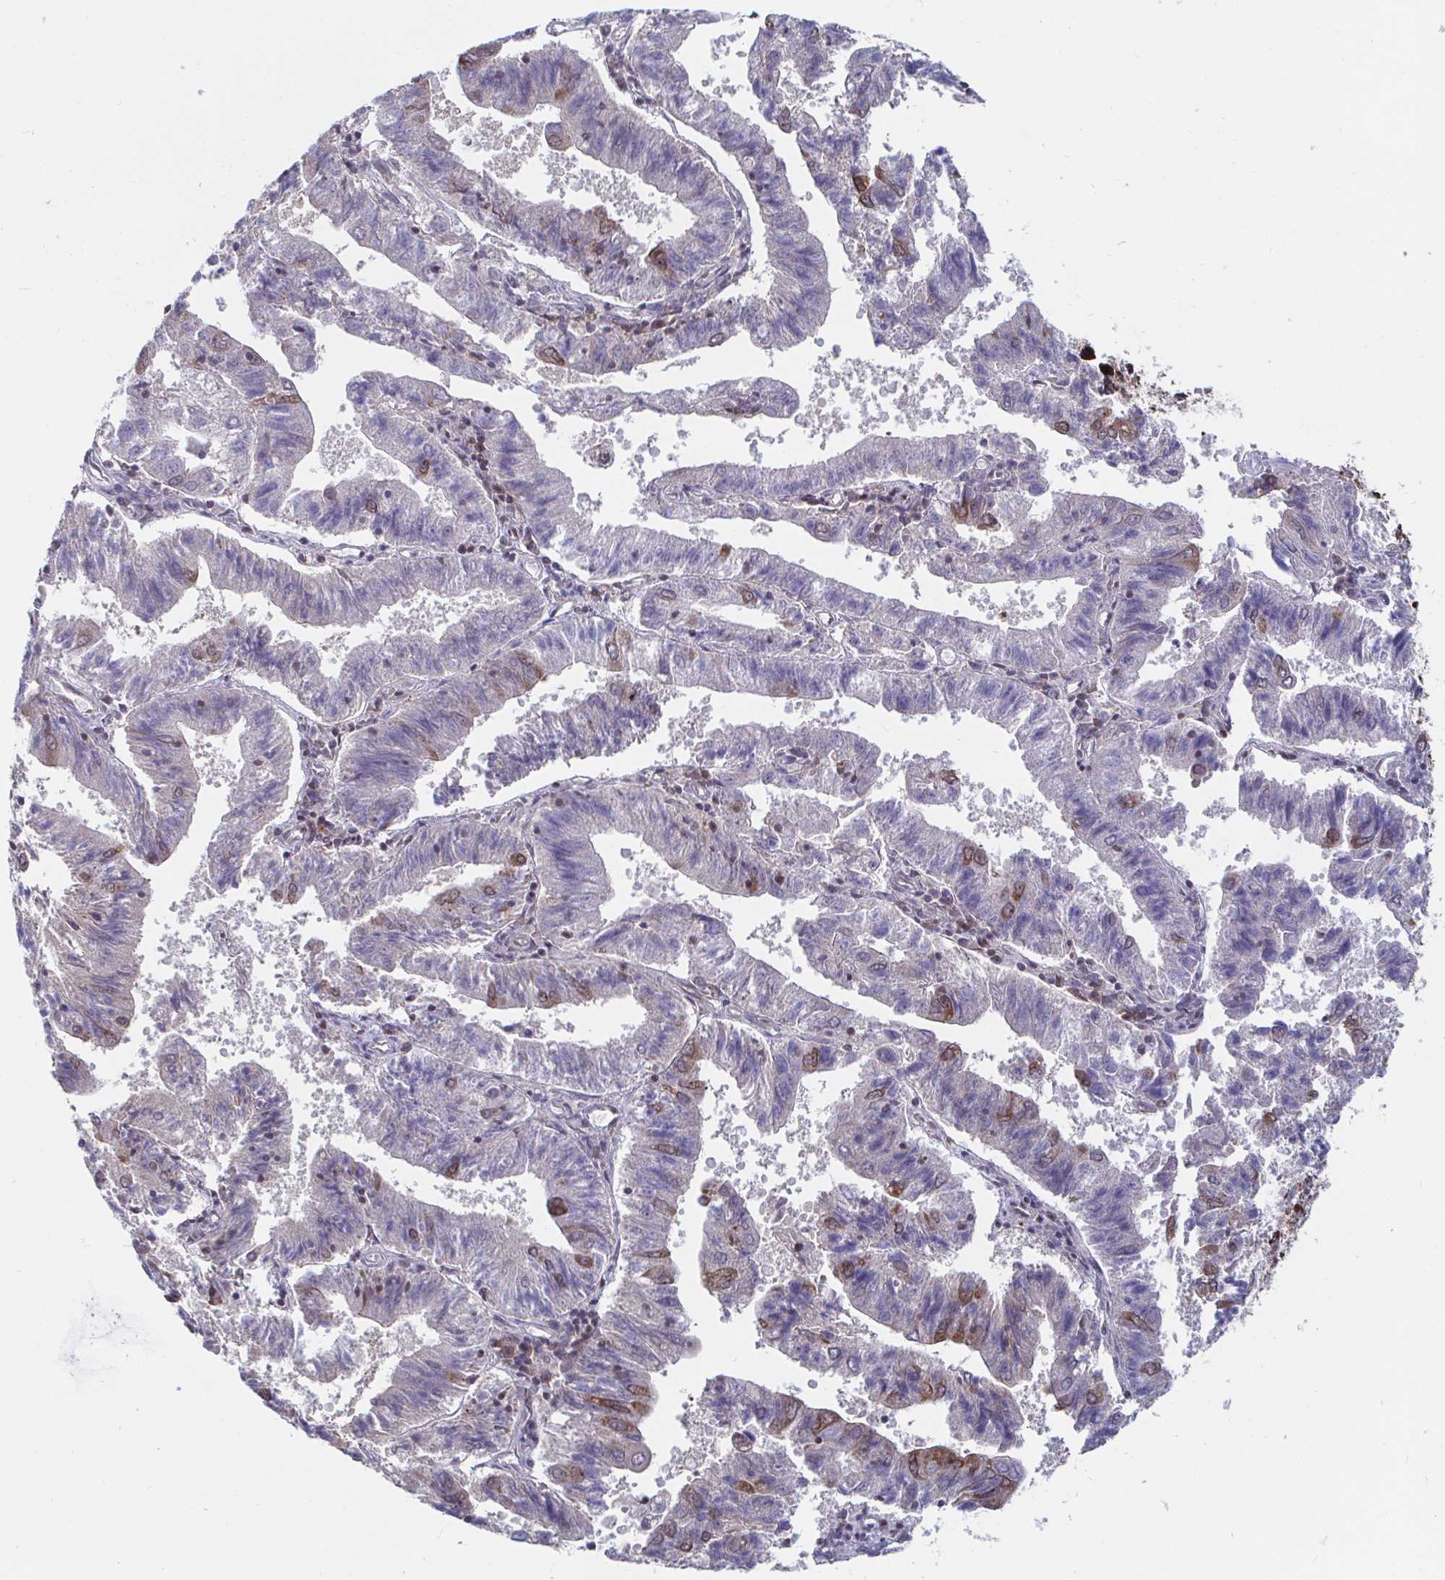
{"staining": {"intensity": "moderate", "quantity": "<25%", "location": "nuclear"}, "tissue": "endometrial cancer", "cell_type": "Tumor cells", "image_type": "cancer", "snomed": [{"axis": "morphology", "description": "Adenocarcinoma, NOS"}, {"axis": "topography", "description": "Endometrium"}], "caption": "Endometrial cancer (adenocarcinoma) stained with a protein marker shows moderate staining in tumor cells.", "gene": "RBMX", "patient": {"sex": "female", "age": 82}}